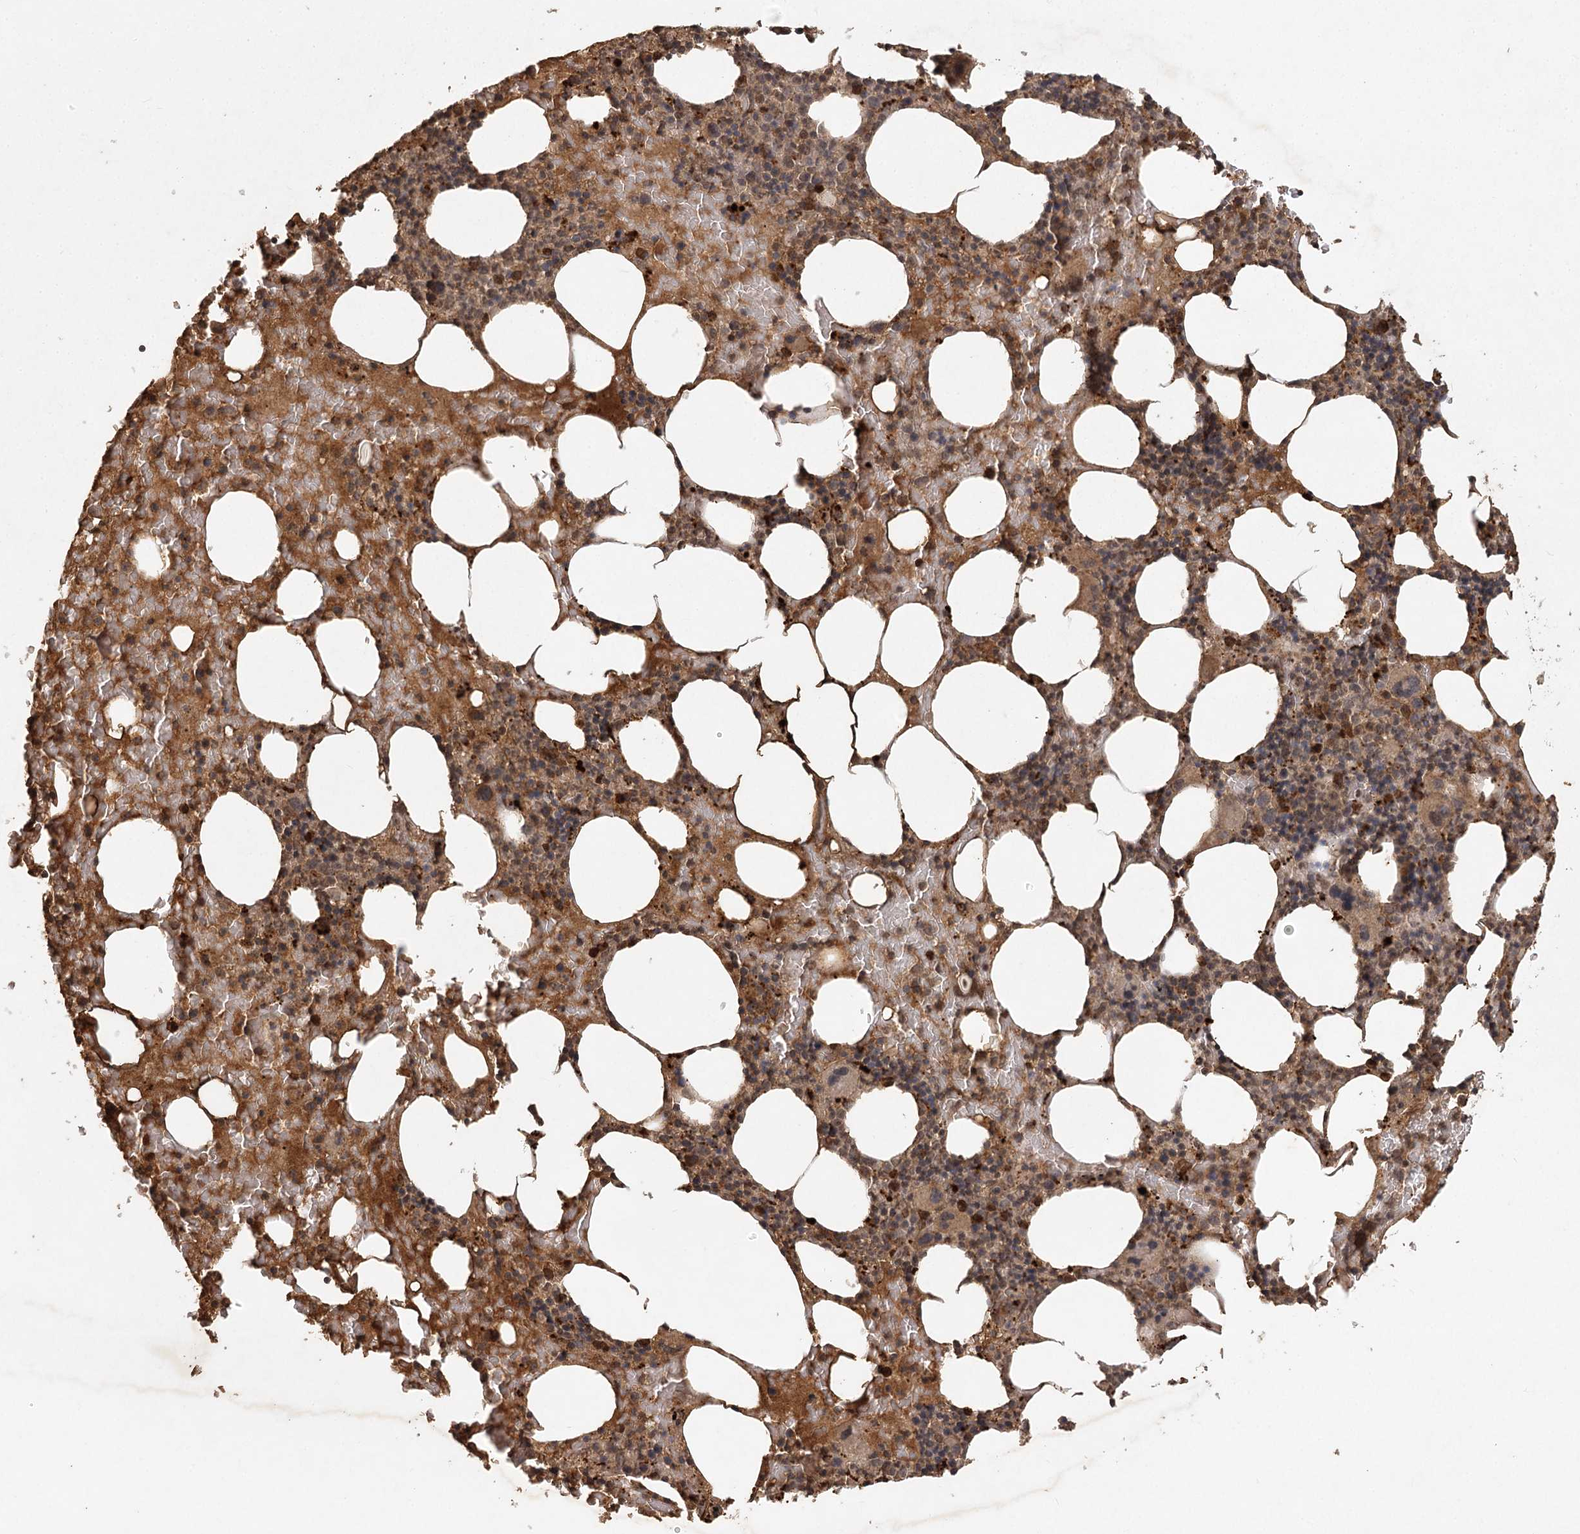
{"staining": {"intensity": "moderate", "quantity": ">75%", "location": "cytoplasmic/membranous"}, "tissue": "bone marrow", "cell_type": "Hematopoietic cells", "image_type": "normal", "snomed": [{"axis": "morphology", "description": "Normal tissue, NOS"}, {"axis": "topography", "description": "Bone marrow"}], "caption": "Immunohistochemical staining of benign bone marrow shows moderate cytoplasmic/membranous protein staining in approximately >75% of hematopoietic cells. The protein of interest is shown in brown color, while the nuclei are stained blue.", "gene": "ARL13A", "patient": {"sex": "male", "age": 62}}